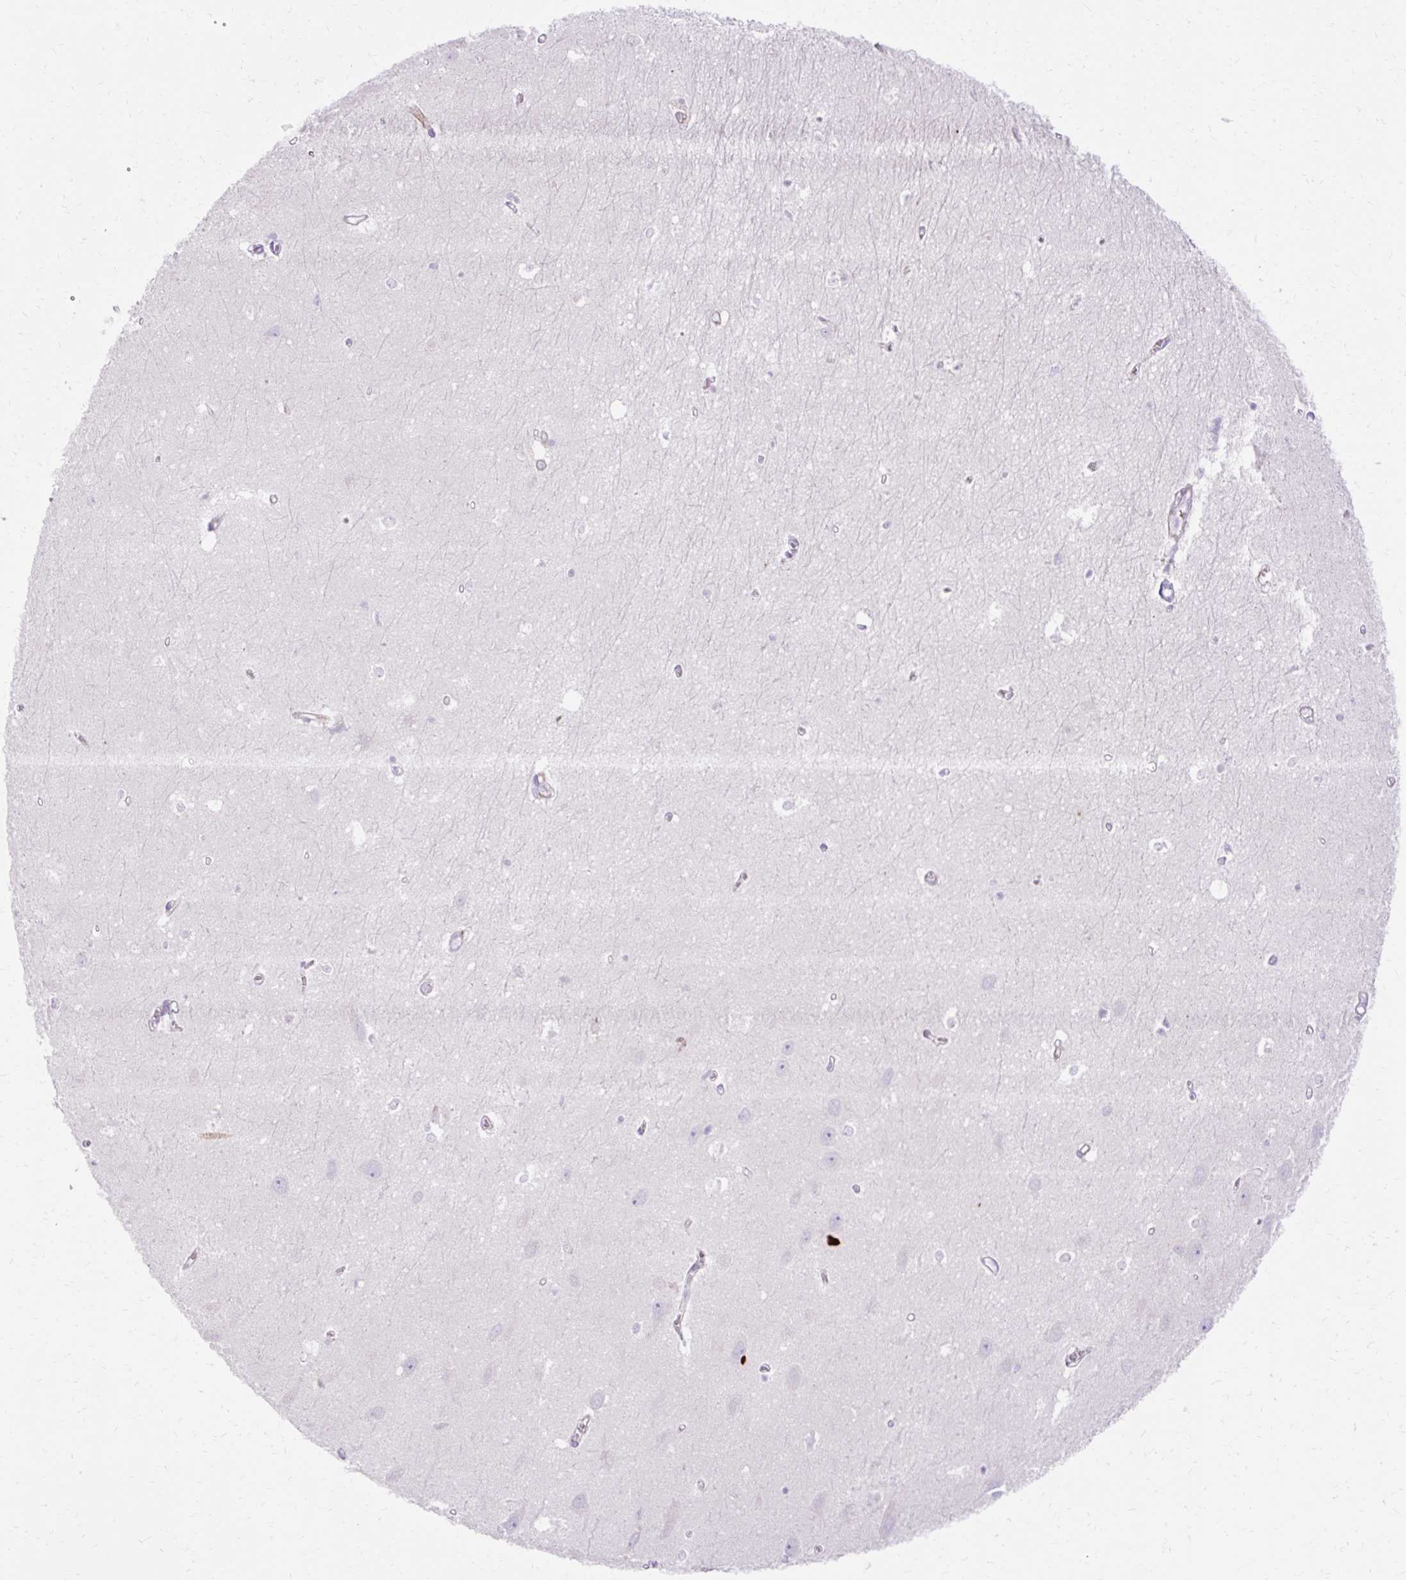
{"staining": {"intensity": "negative", "quantity": "none", "location": "none"}, "tissue": "hippocampus", "cell_type": "Glial cells", "image_type": "normal", "snomed": [{"axis": "morphology", "description": "Normal tissue, NOS"}, {"axis": "topography", "description": "Hippocampus"}], "caption": "Immunohistochemical staining of normal hippocampus reveals no significant positivity in glial cells.", "gene": "CORO7", "patient": {"sex": "female", "age": 64}}